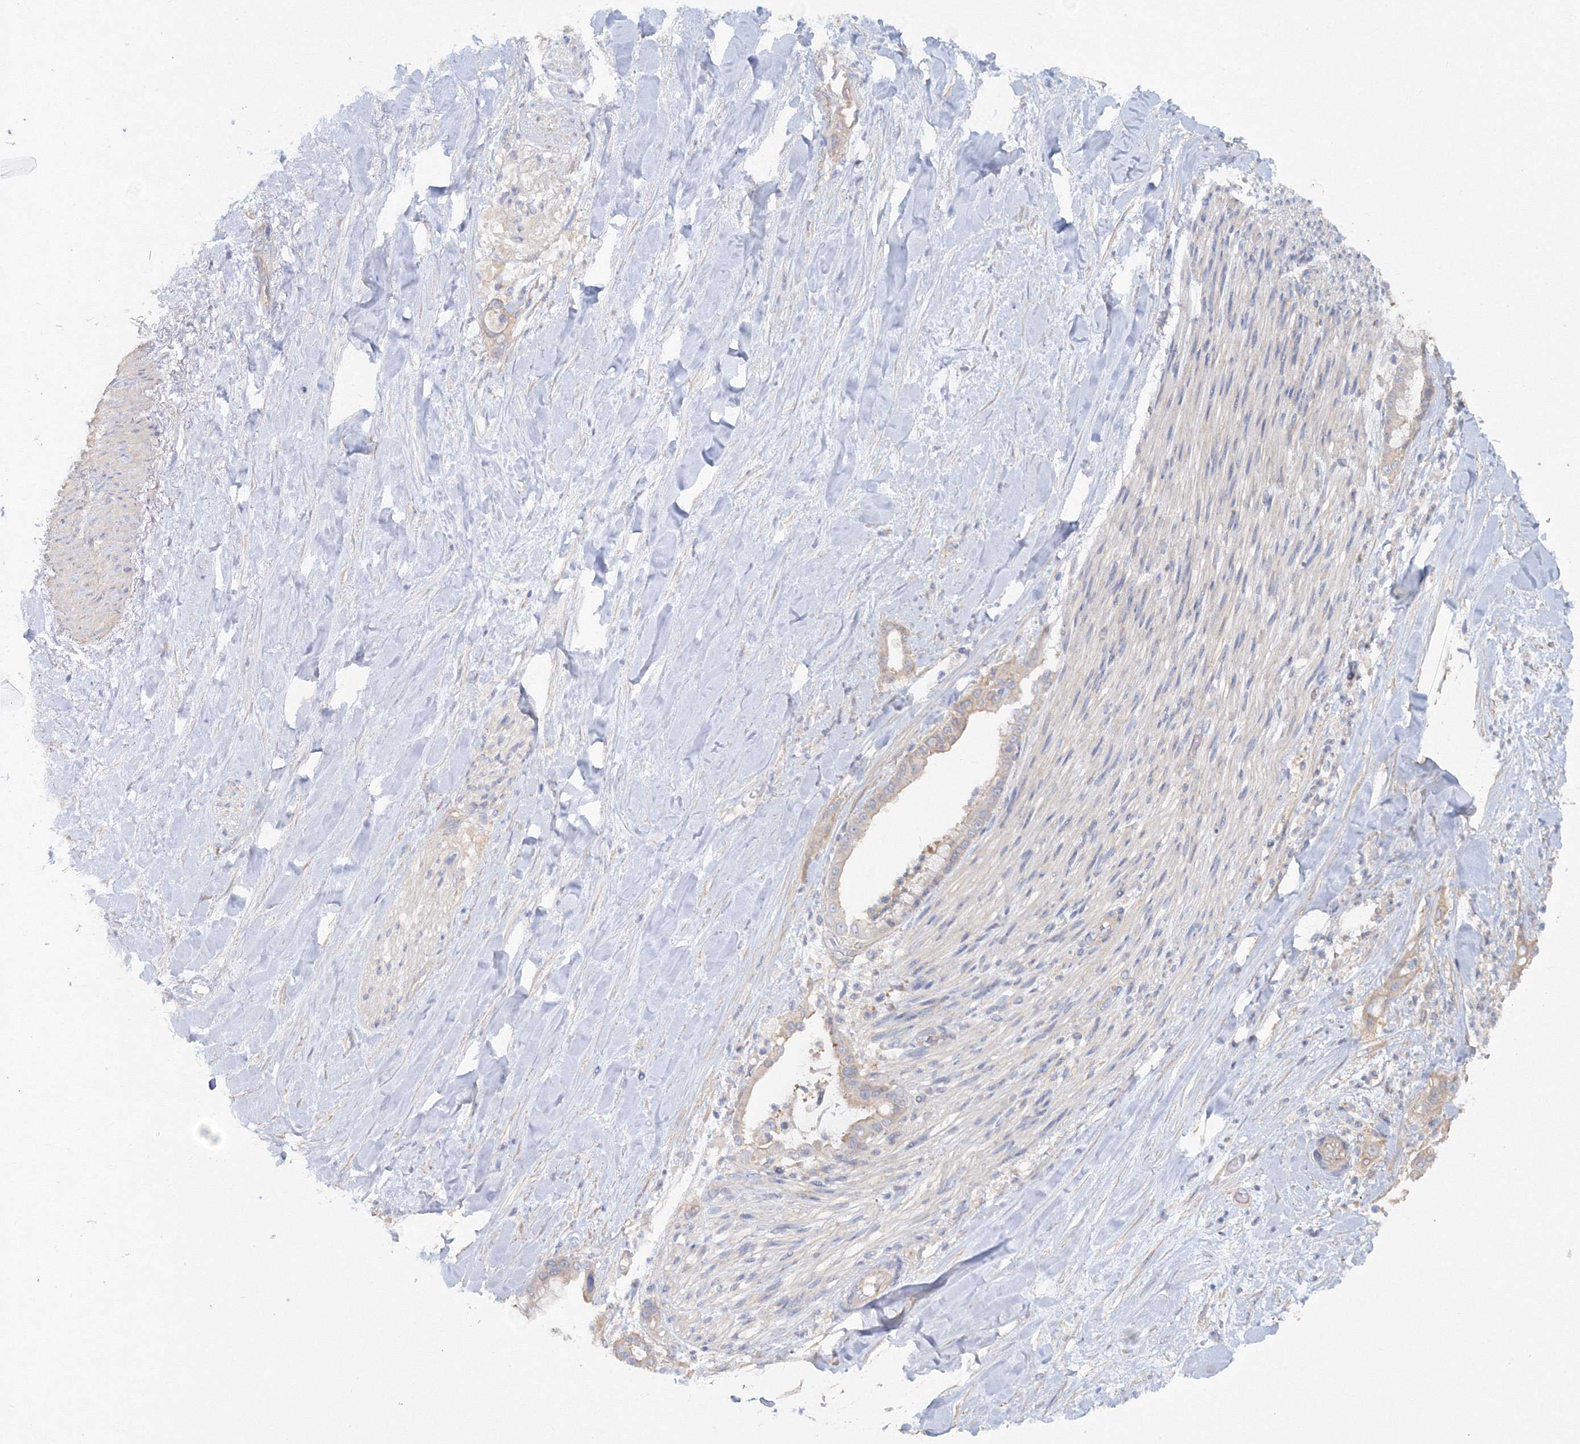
{"staining": {"intensity": "negative", "quantity": "none", "location": "none"}, "tissue": "liver cancer", "cell_type": "Tumor cells", "image_type": "cancer", "snomed": [{"axis": "morphology", "description": "Cholangiocarcinoma"}, {"axis": "topography", "description": "Liver"}], "caption": "Cholangiocarcinoma (liver) was stained to show a protein in brown. There is no significant positivity in tumor cells.", "gene": "EXOC1", "patient": {"sex": "female", "age": 54}}